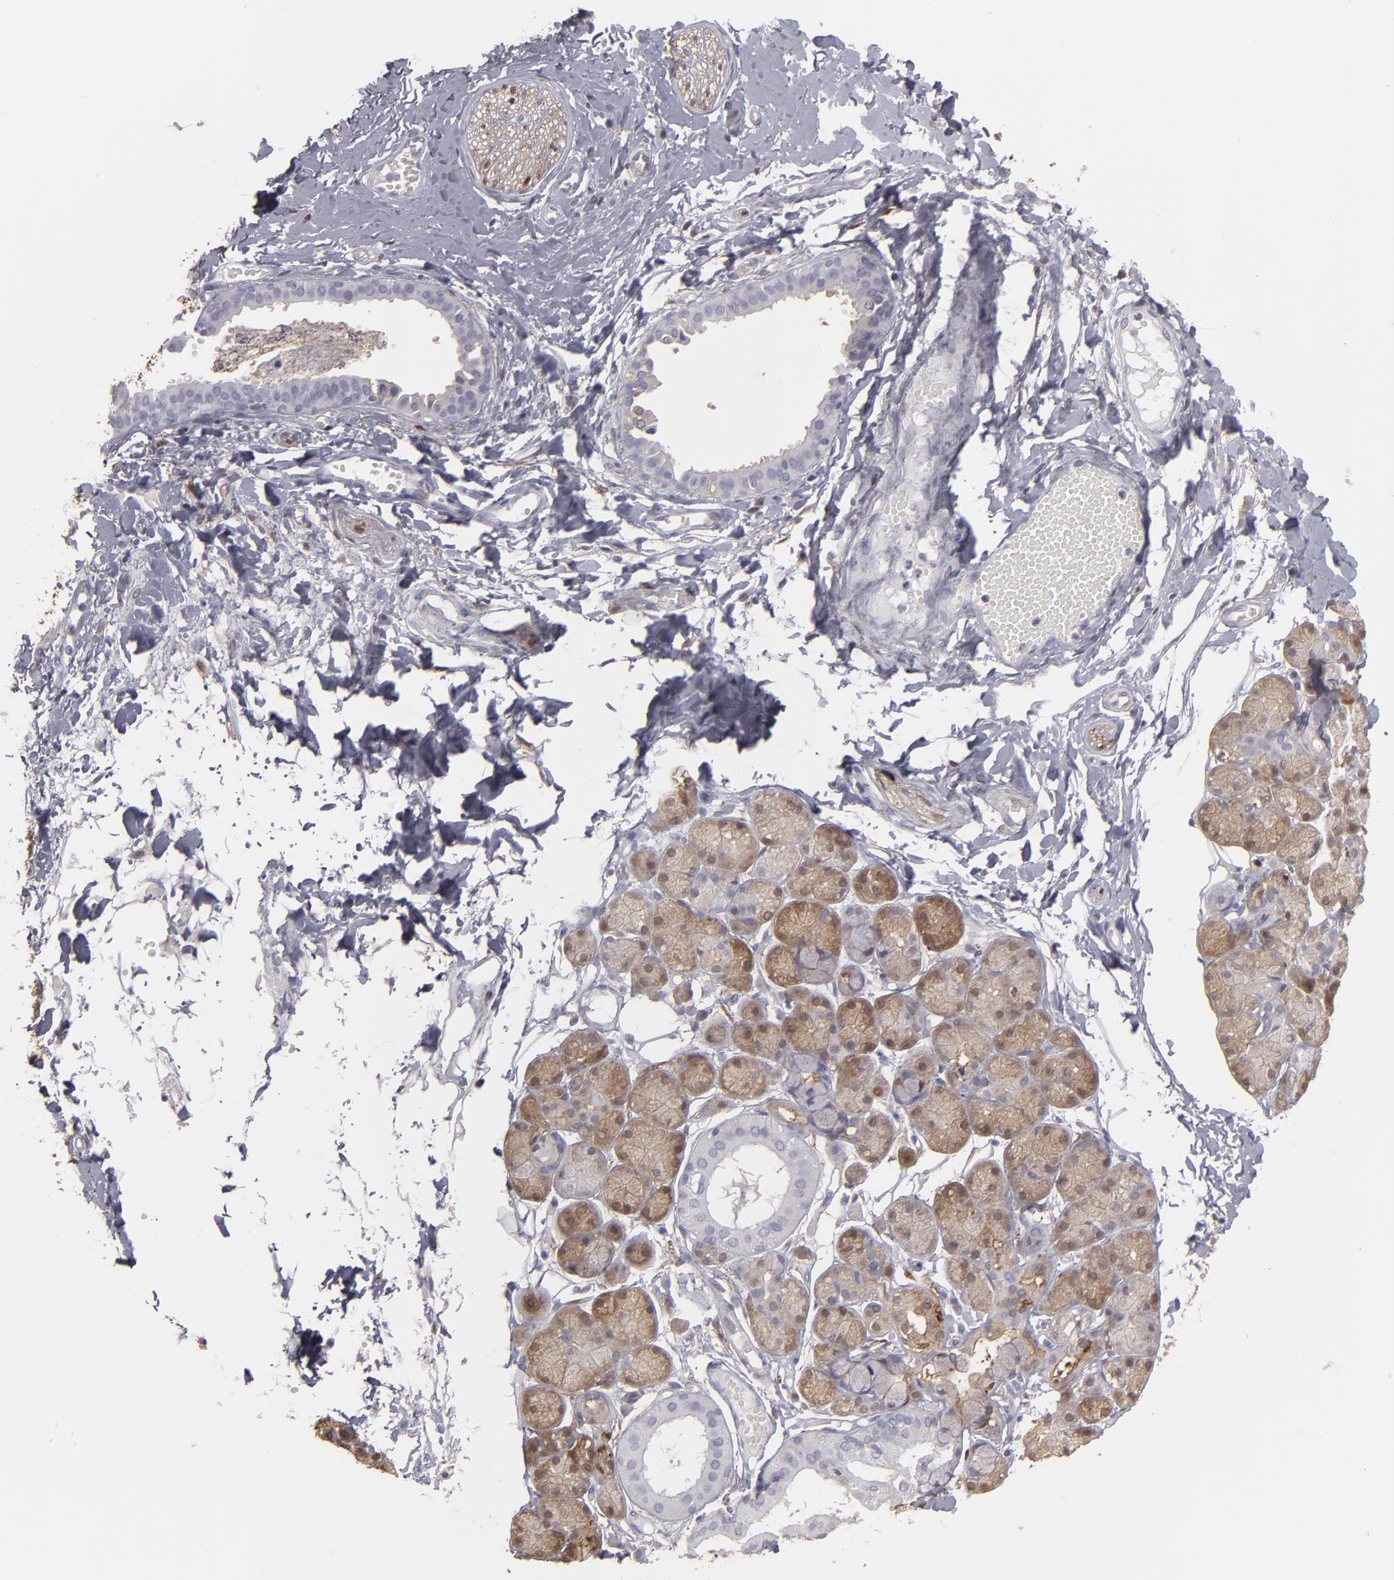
{"staining": {"intensity": "moderate", "quantity": ">75%", "location": "cytoplasmic/membranous"}, "tissue": "salivary gland", "cell_type": "Glandular cells", "image_type": "normal", "snomed": [{"axis": "morphology", "description": "Normal tissue, NOS"}, {"axis": "topography", "description": "Skeletal muscle"}, {"axis": "topography", "description": "Oral tissue"}, {"axis": "topography", "description": "Salivary gland"}, {"axis": "topography", "description": "Peripheral nerve tissue"}], "caption": "A photomicrograph of salivary gland stained for a protein displays moderate cytoplasmic/membranous brown staining in glandular cells. (Stains: DAB (3,3'-diaminobenzidine) in brown, nuclei in blue, Microscopy: brightfield microscopy at high magnification).", "gene": "SEMA3G", "patient": {"sex": "male", "age": 54}}